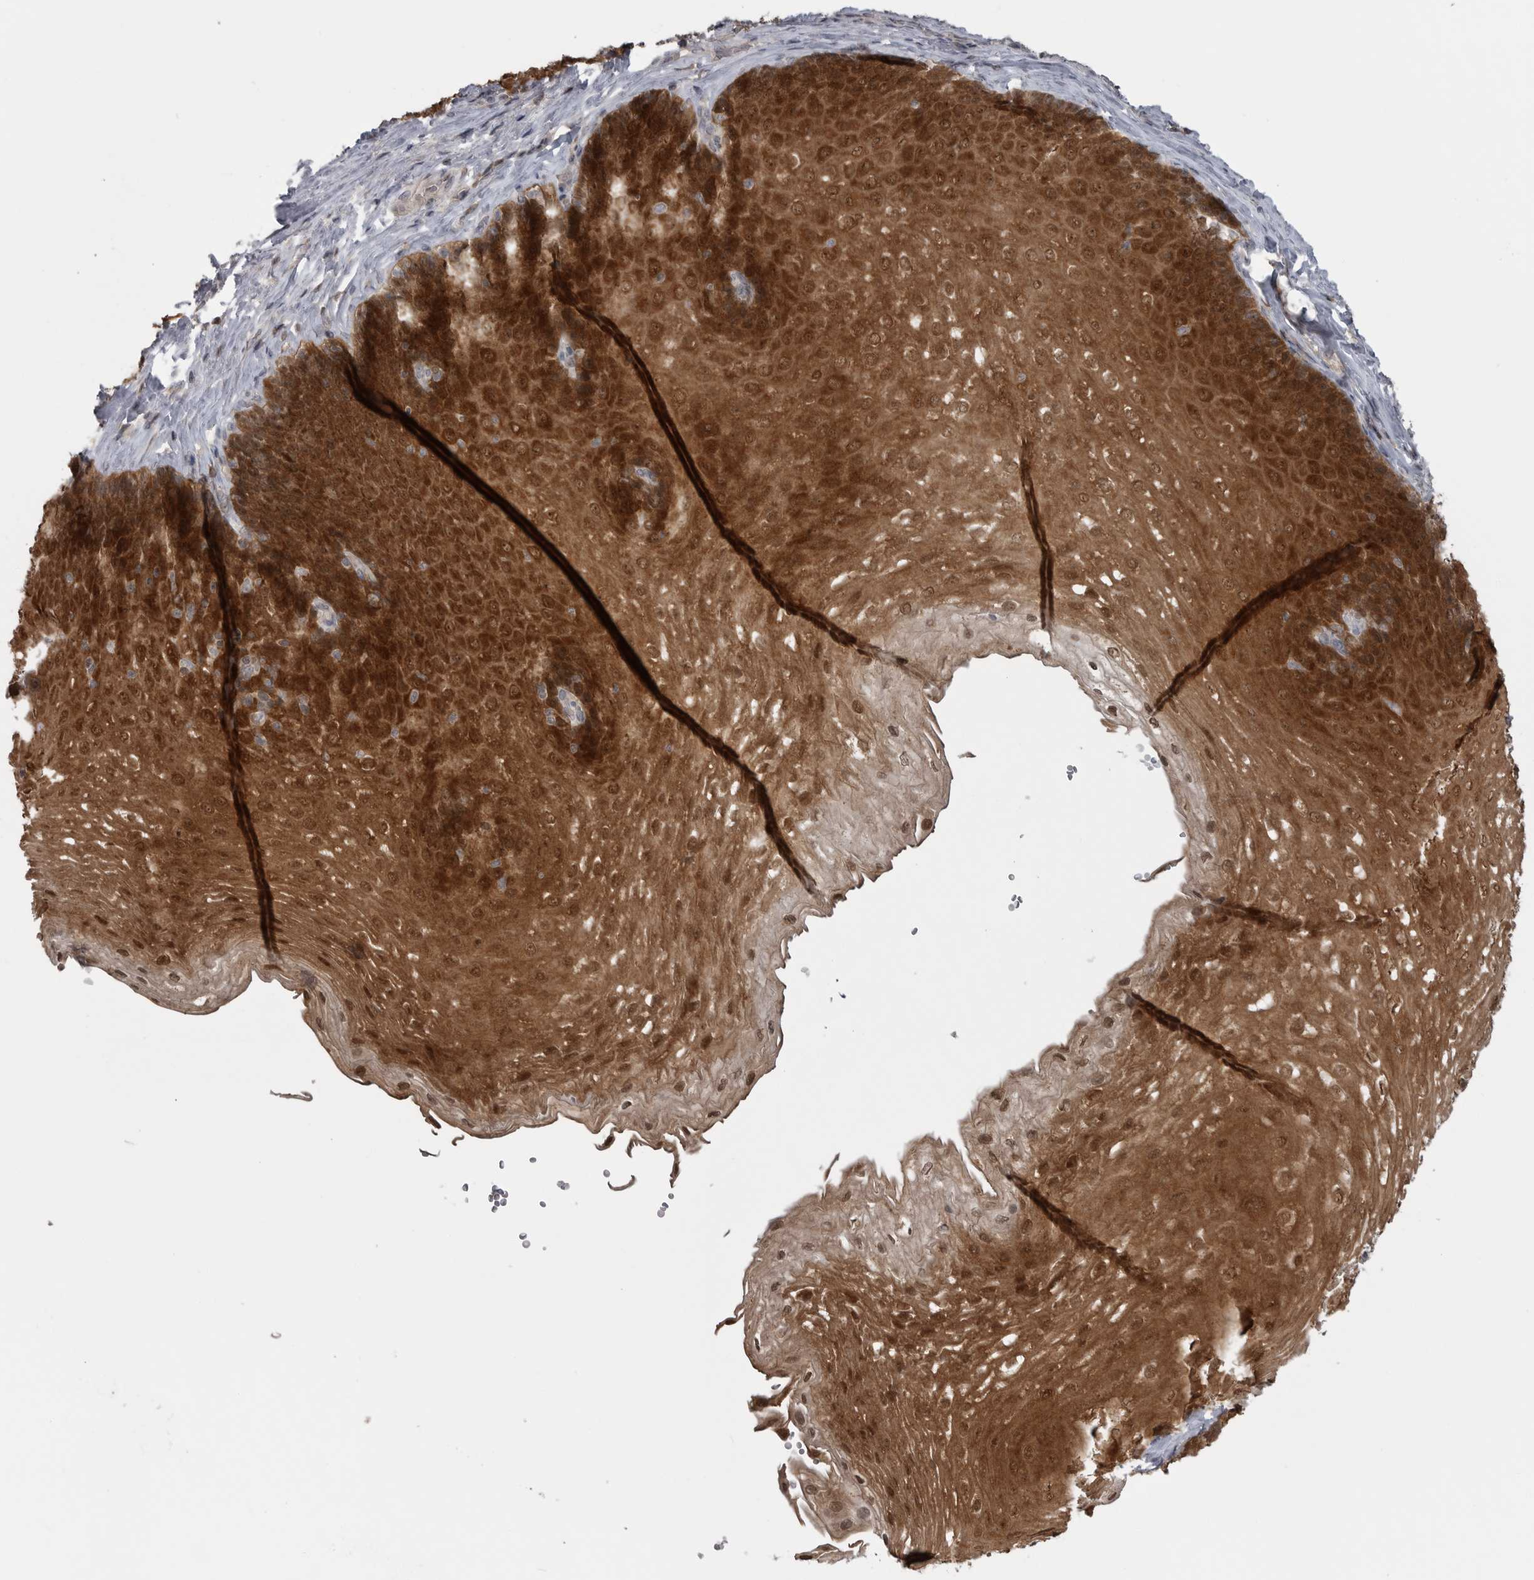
{"staining": {"intensity": "strong", "quantity": ">75%", "location": "cytoplasmic/membranous,nuclear"}, "tissue": "esophagus", "cell_type": "Squamous epithelial cells", "image_type": "normal", "snomed": [{"axis": "morphology", "description": "Normal tissue, NOS"}, {"axis": "topography", "description": "Esophagus"}], "caption": "IHC photomicrograph of benign esophagus stained for a protein (brown), which displays high levels of strong cytoplasmic/membranous,nuclear positivity in about >75% of squamous epithelial cells.", "gene": "MAPK13", "patient": {"sex": "female", "age": 66}}